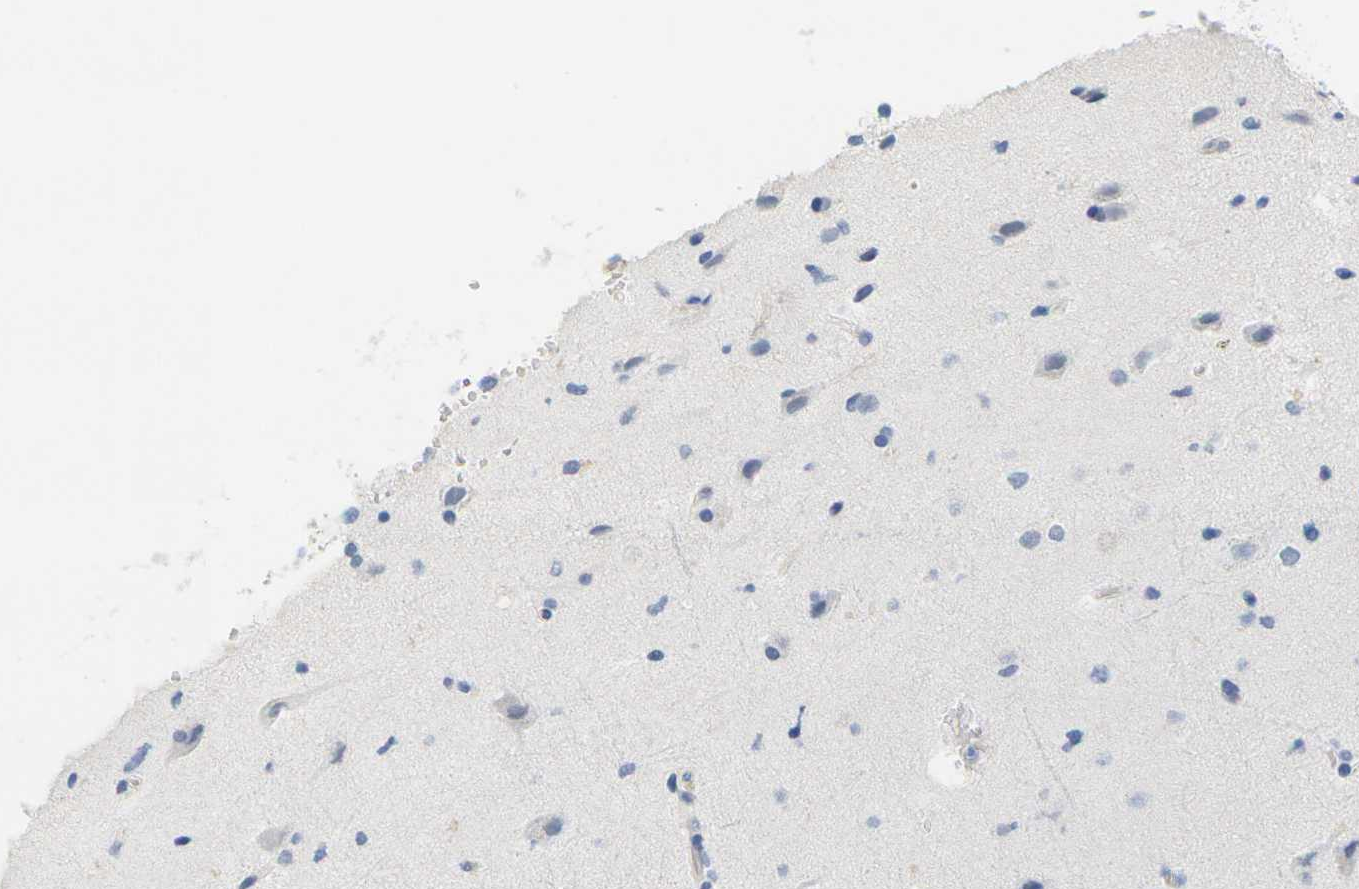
{"staining": {"intensity": "negative", "quantity": "none", "location": "none"}, "tissue": "glioma", "cell_type": "Tumor cells", "image_type": "cancer", "snomed": [{"axis": "morphology", "description": "Glioma, malignant, Low grade"}, {"axis": "topography", "description": "Brain"}], "caption": "Micrograph shows no protein positivity in tumor cells of malignant glioma (low-grade) tissue.", "gene": "HLA-DOB", "patient": {"sex": "female", "age": 37}}